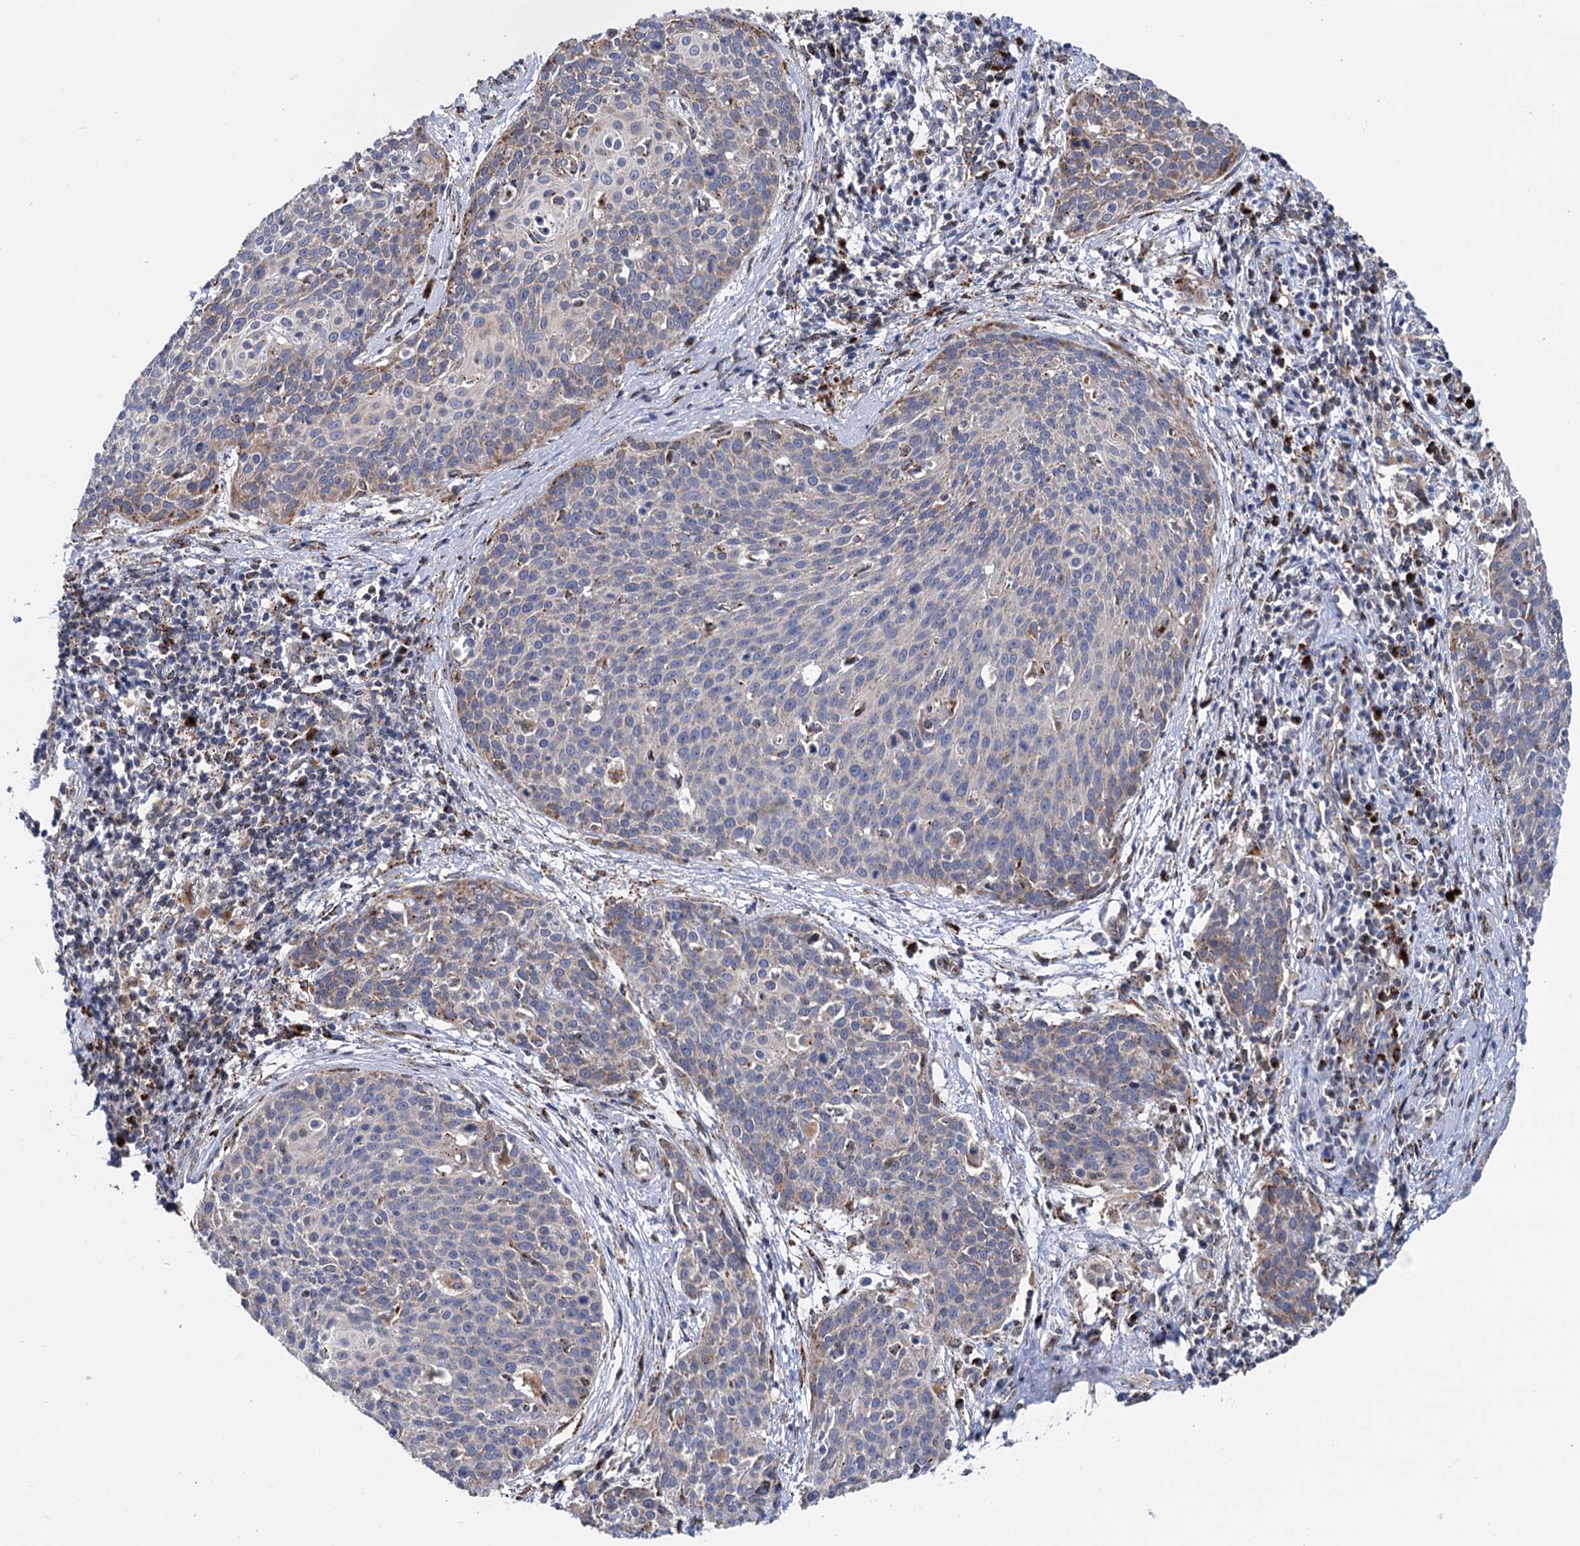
{"staining": {"intensity": "weak", "quantity": "<25%", "location": "cytoplasmic/membranous"}, "tissue": "cervical cancer", "cell_type": "Tumor cells", "image_type": "cancer", "snomed": [{"axis": "morphology", "description": "Squamous cell carcinoma, NOS"}, {"axis": "topography", "description": "Cervix"}], "caption": "Squamous cell carcinoma (cervical) stained for a protein using immunohistochemistry (IHC) displays no expression tumor cells.", "gene": "SUPT20H", "patient": {"sex": "female", "age": 38}}